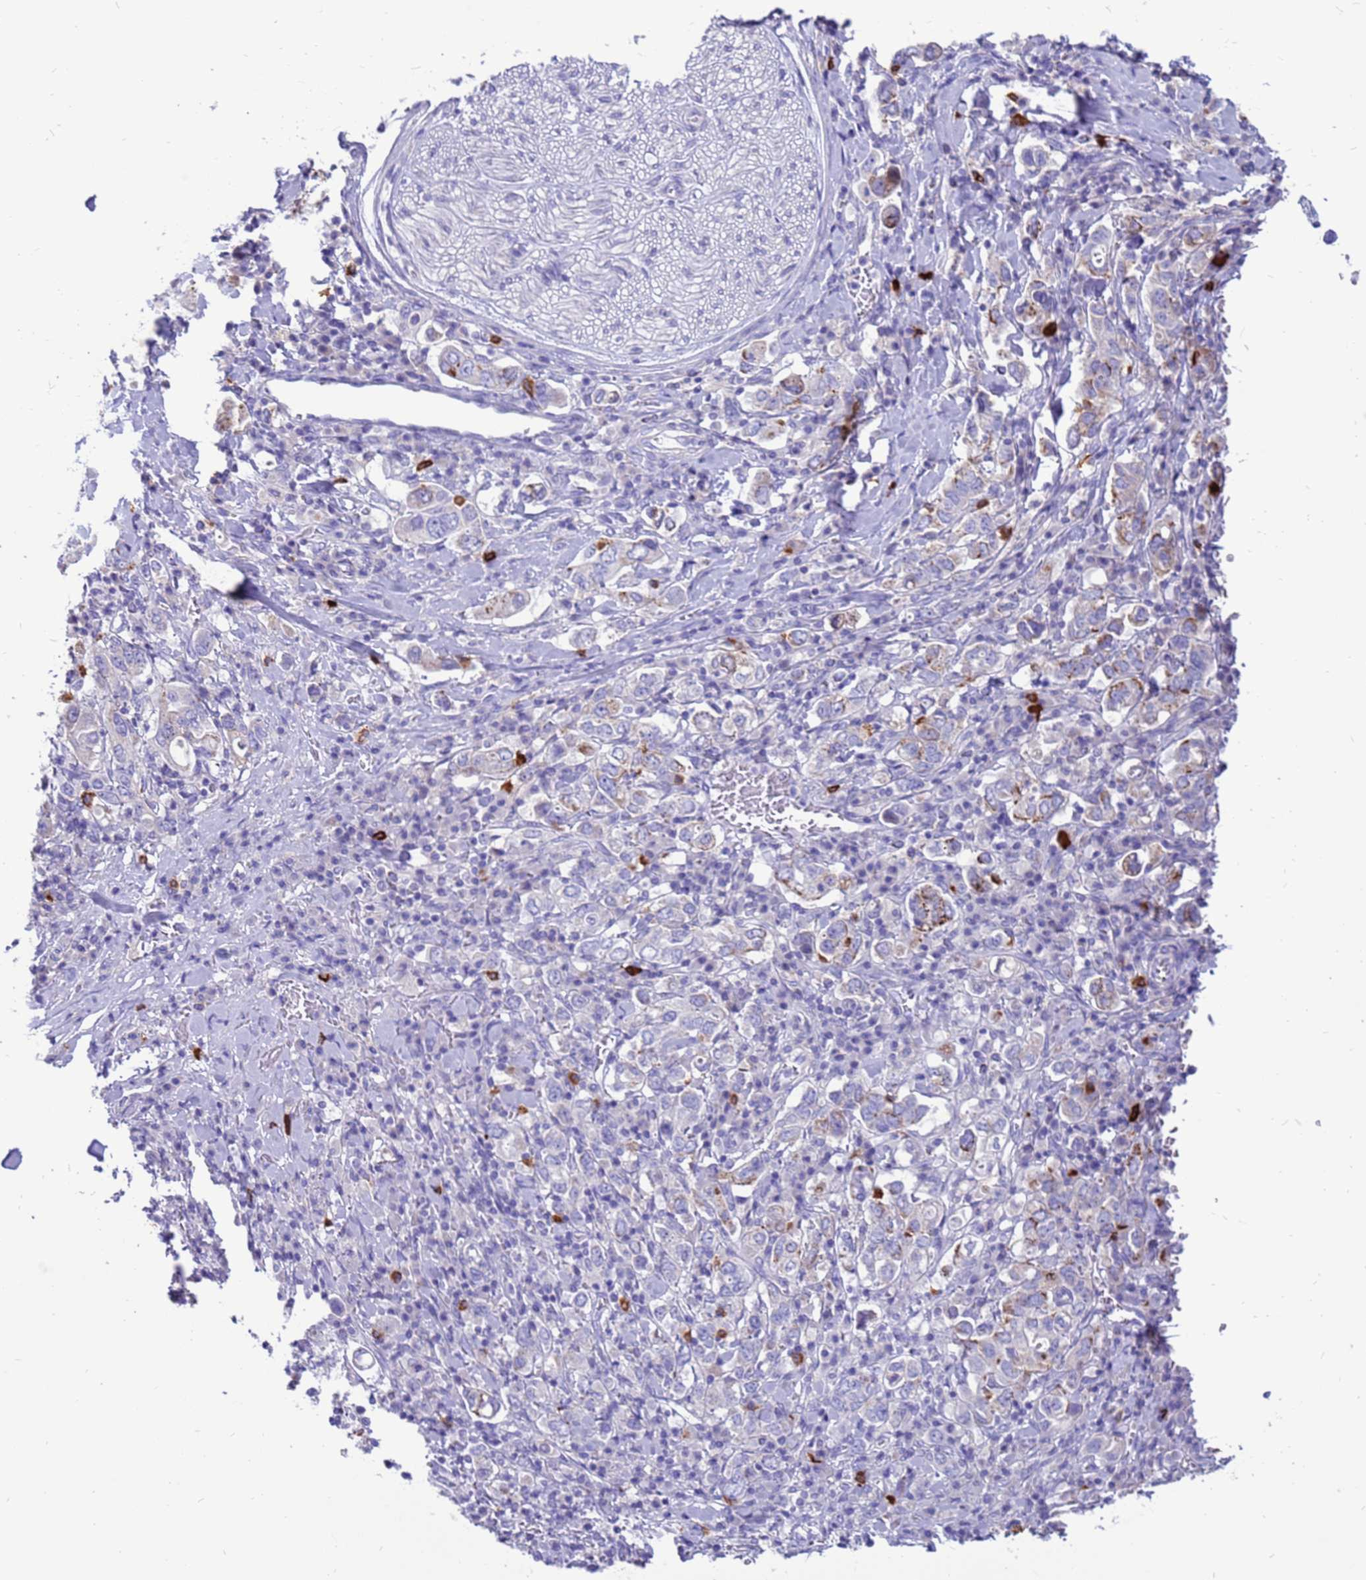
{"staining": {"intensity": "negative", "quantity": "none", "location": "none"}, "tissue": "stomach cancer", "cell_type": "Tumor cells", "image_type": "cancer", "snomed": [{"axis": "morphology", "description": "Adenocarcinoma, NOS"}, {"axis": "topography", "description": "Stomach, upper"}], "caption": "Tumor cells show no significant protein staining in stomach adenocarcinoma.", "gene": "PDE10A", "patient": {"sex": "male", "age": 62}}